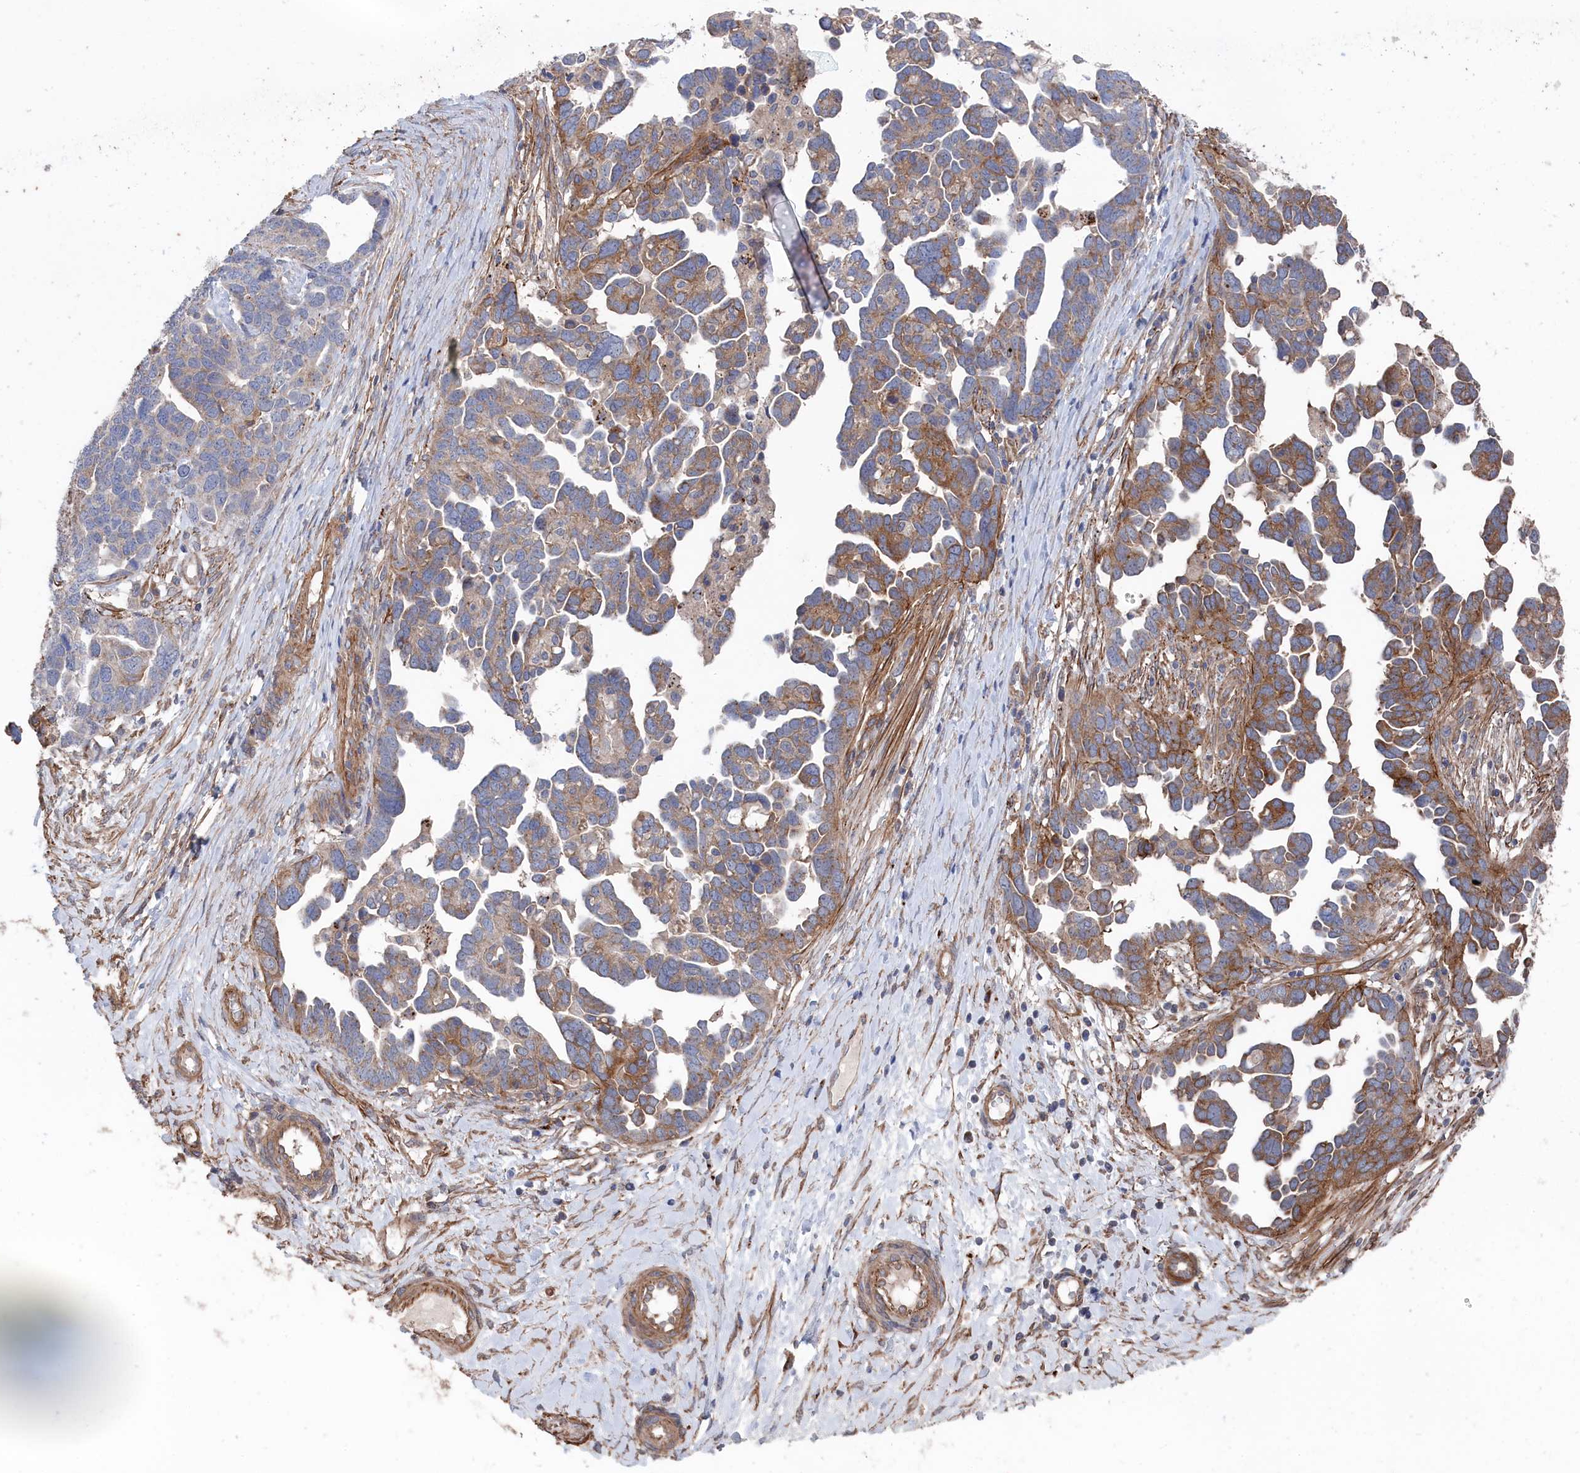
{"staining": {"intensity": "moderate", "quantity": "25%-75%", "location": "cytoplasmic/membranous"}, "tissue": "ovarian cancer", "cell_type": "Tumor cells", "image_type": "cancer", "snomed": [{"axis": "morphology", "description": "Cystadenocarcinoma, serous, NOS"}, {"axis": "topography", "description": "Ovary"}], "caption": "Immunohistochemical staining of human ovarian cancer demonstrates moderate cytoplasmic/membranous protein positivity in about 25%-75% of tumor cells.", "gene": "FILIP1L", "patient": {"sex": "female", "age": 54}}